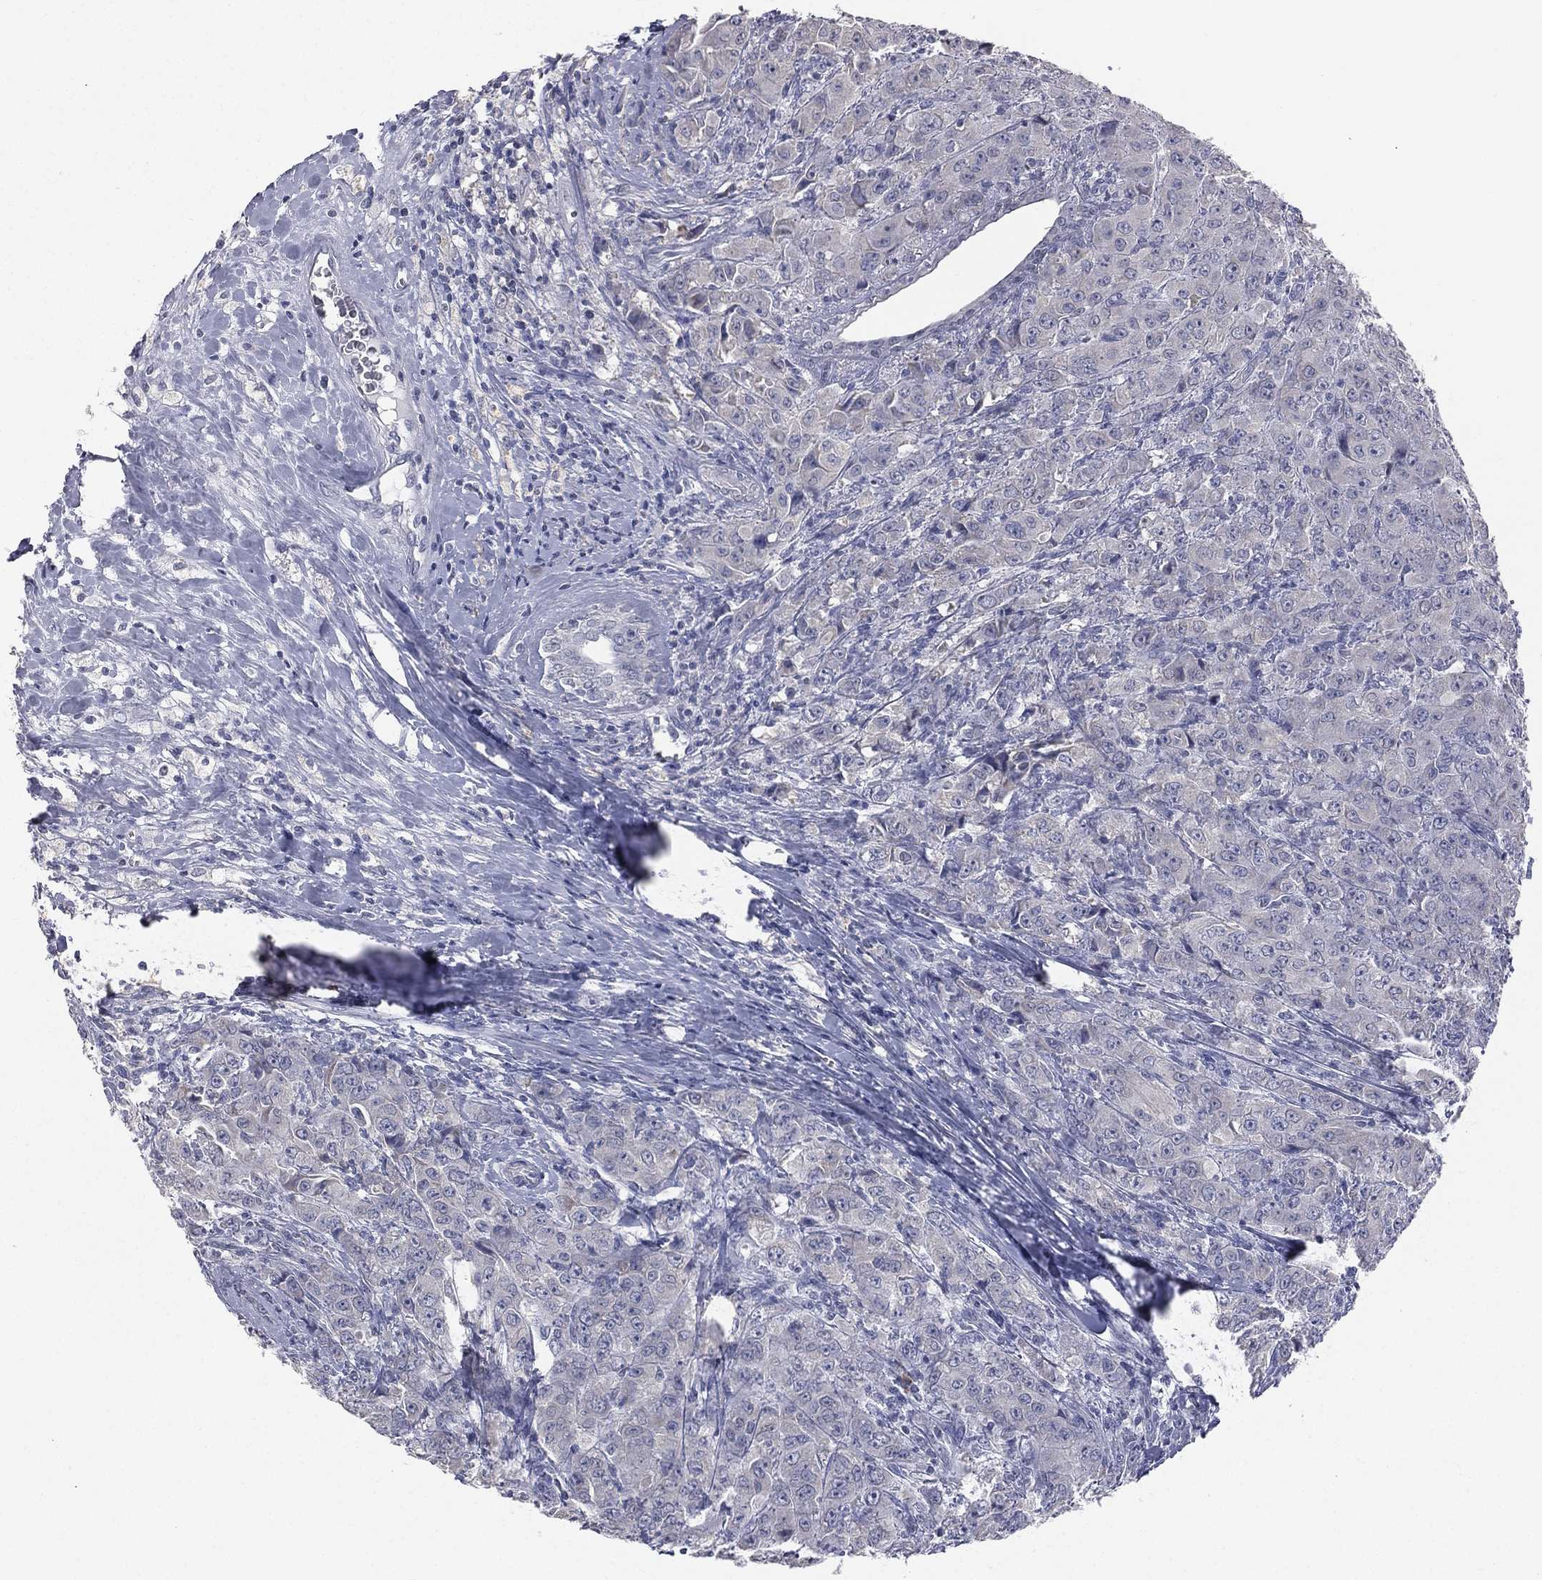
{"staining": {"intensity": "negative", "quantity": "none", "location": "none"}, "tissue": "breast cancer", "cell_type": "Tumor cells", "image_type": "cancer", "snomed": [{"axis": "morphology", "description": "Duct carcinoma"}, {"axis": "topography", "description": "Breast"}], "caption": "Breast cancer (invasive ductal carcinoma) was stained to show a protein in brown. There is no significant expression in tumor cells.", "gene": "DMKN", "patient": {"sex": "female", "age": 43}}